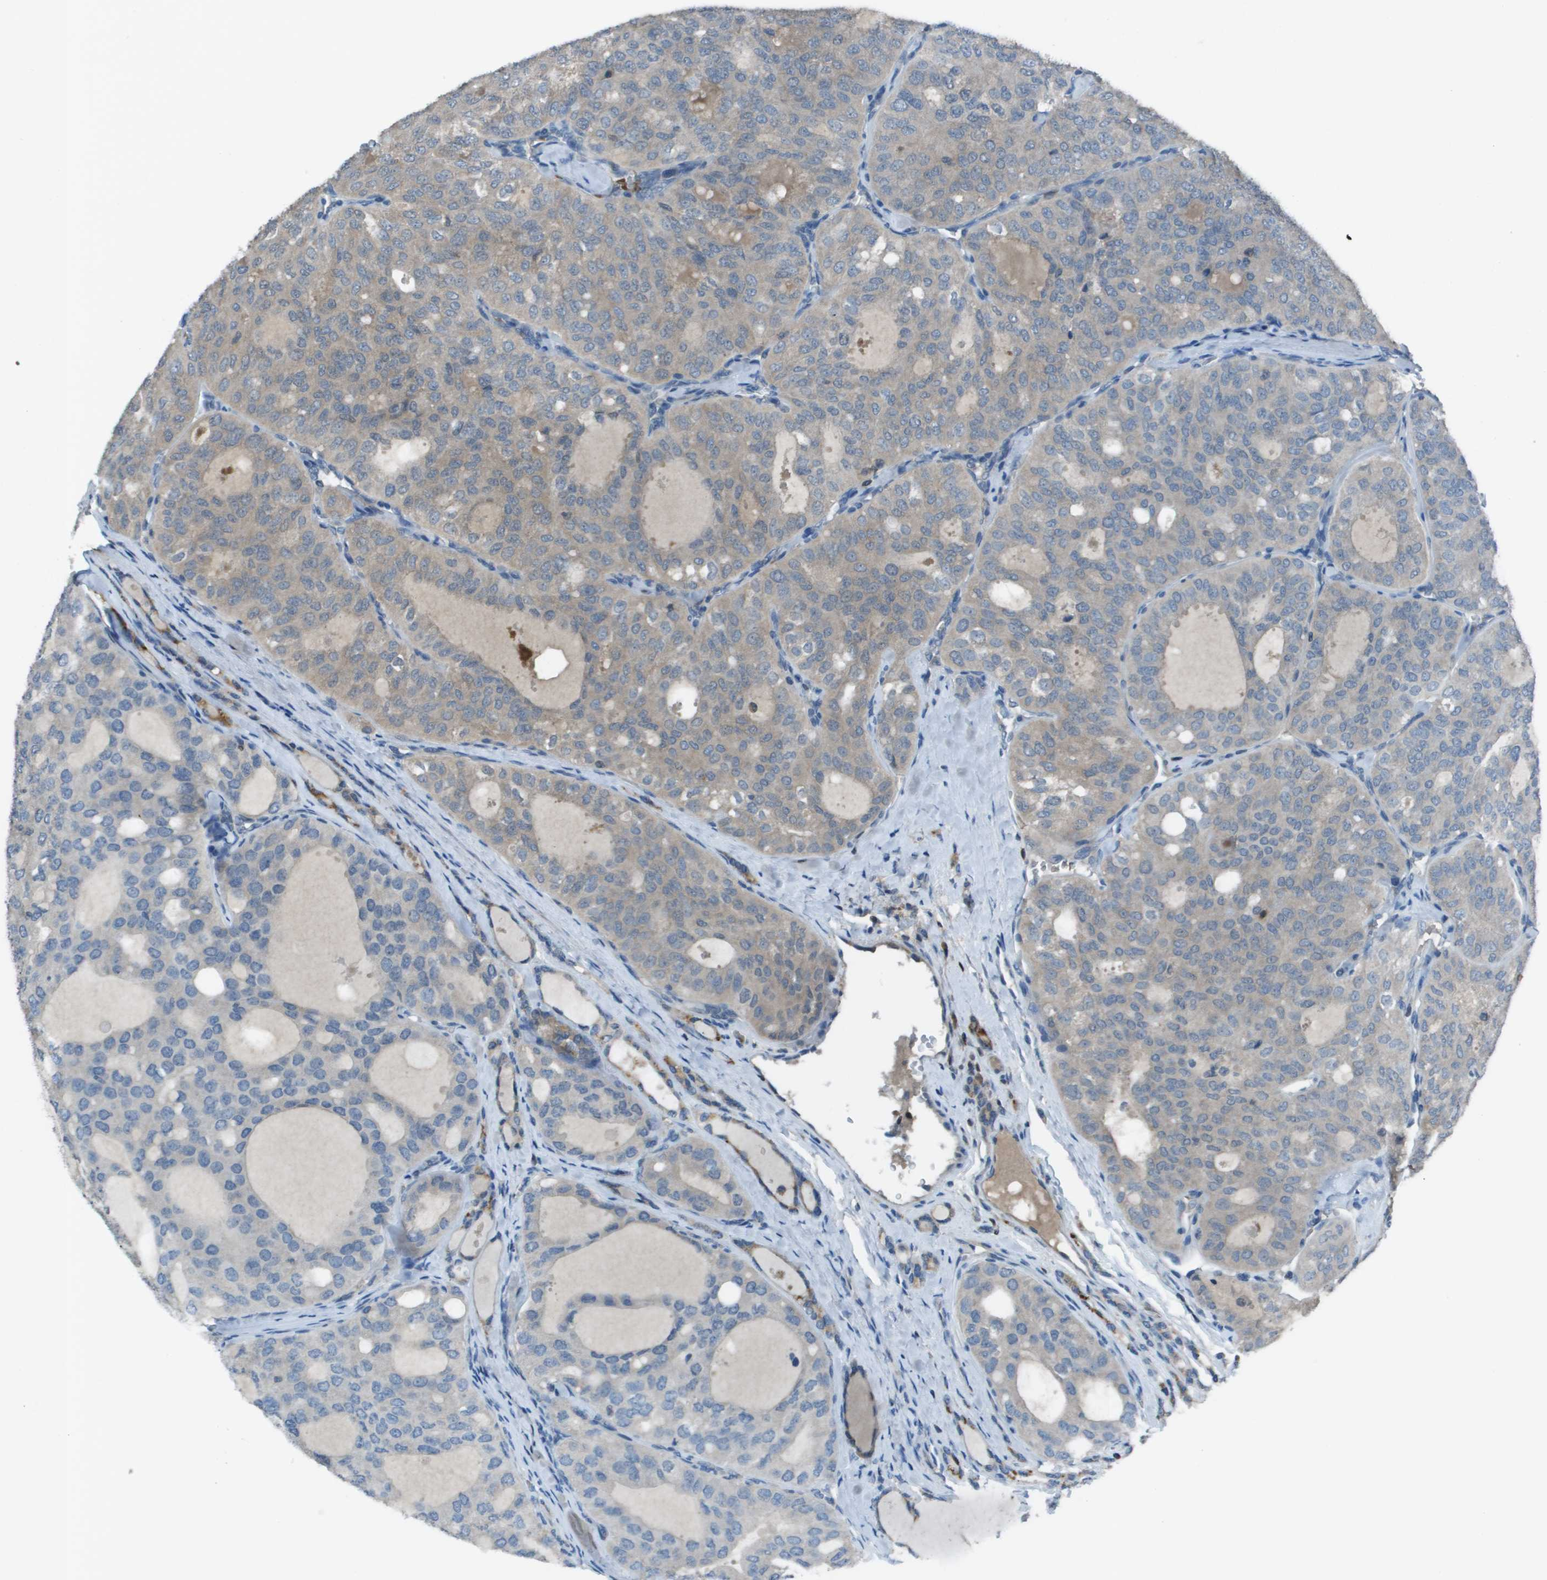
{"staining": {"intensity": "weak", "quantity": "25%-75%", "location": "cytoplasmic/membranous"}, "tissue": "thyroid cancer", "cell_type": "Tumor cells", "image_type": "cancer", "snomed": [{"axis": "morphology", "description": "Follicular adenoma carcinoma, NOS"}, {"axis": "topography", "description": "Thyroid gland"}], "caption": "Tumor cells exhibit low levels of weak cytoplasmic/membranous positivity in about 25%-75% of cells in human thyroid follicular adenoma carcinoma.", "gene": "CAMK4", "patient": {"sex": "male", "age": 75}}